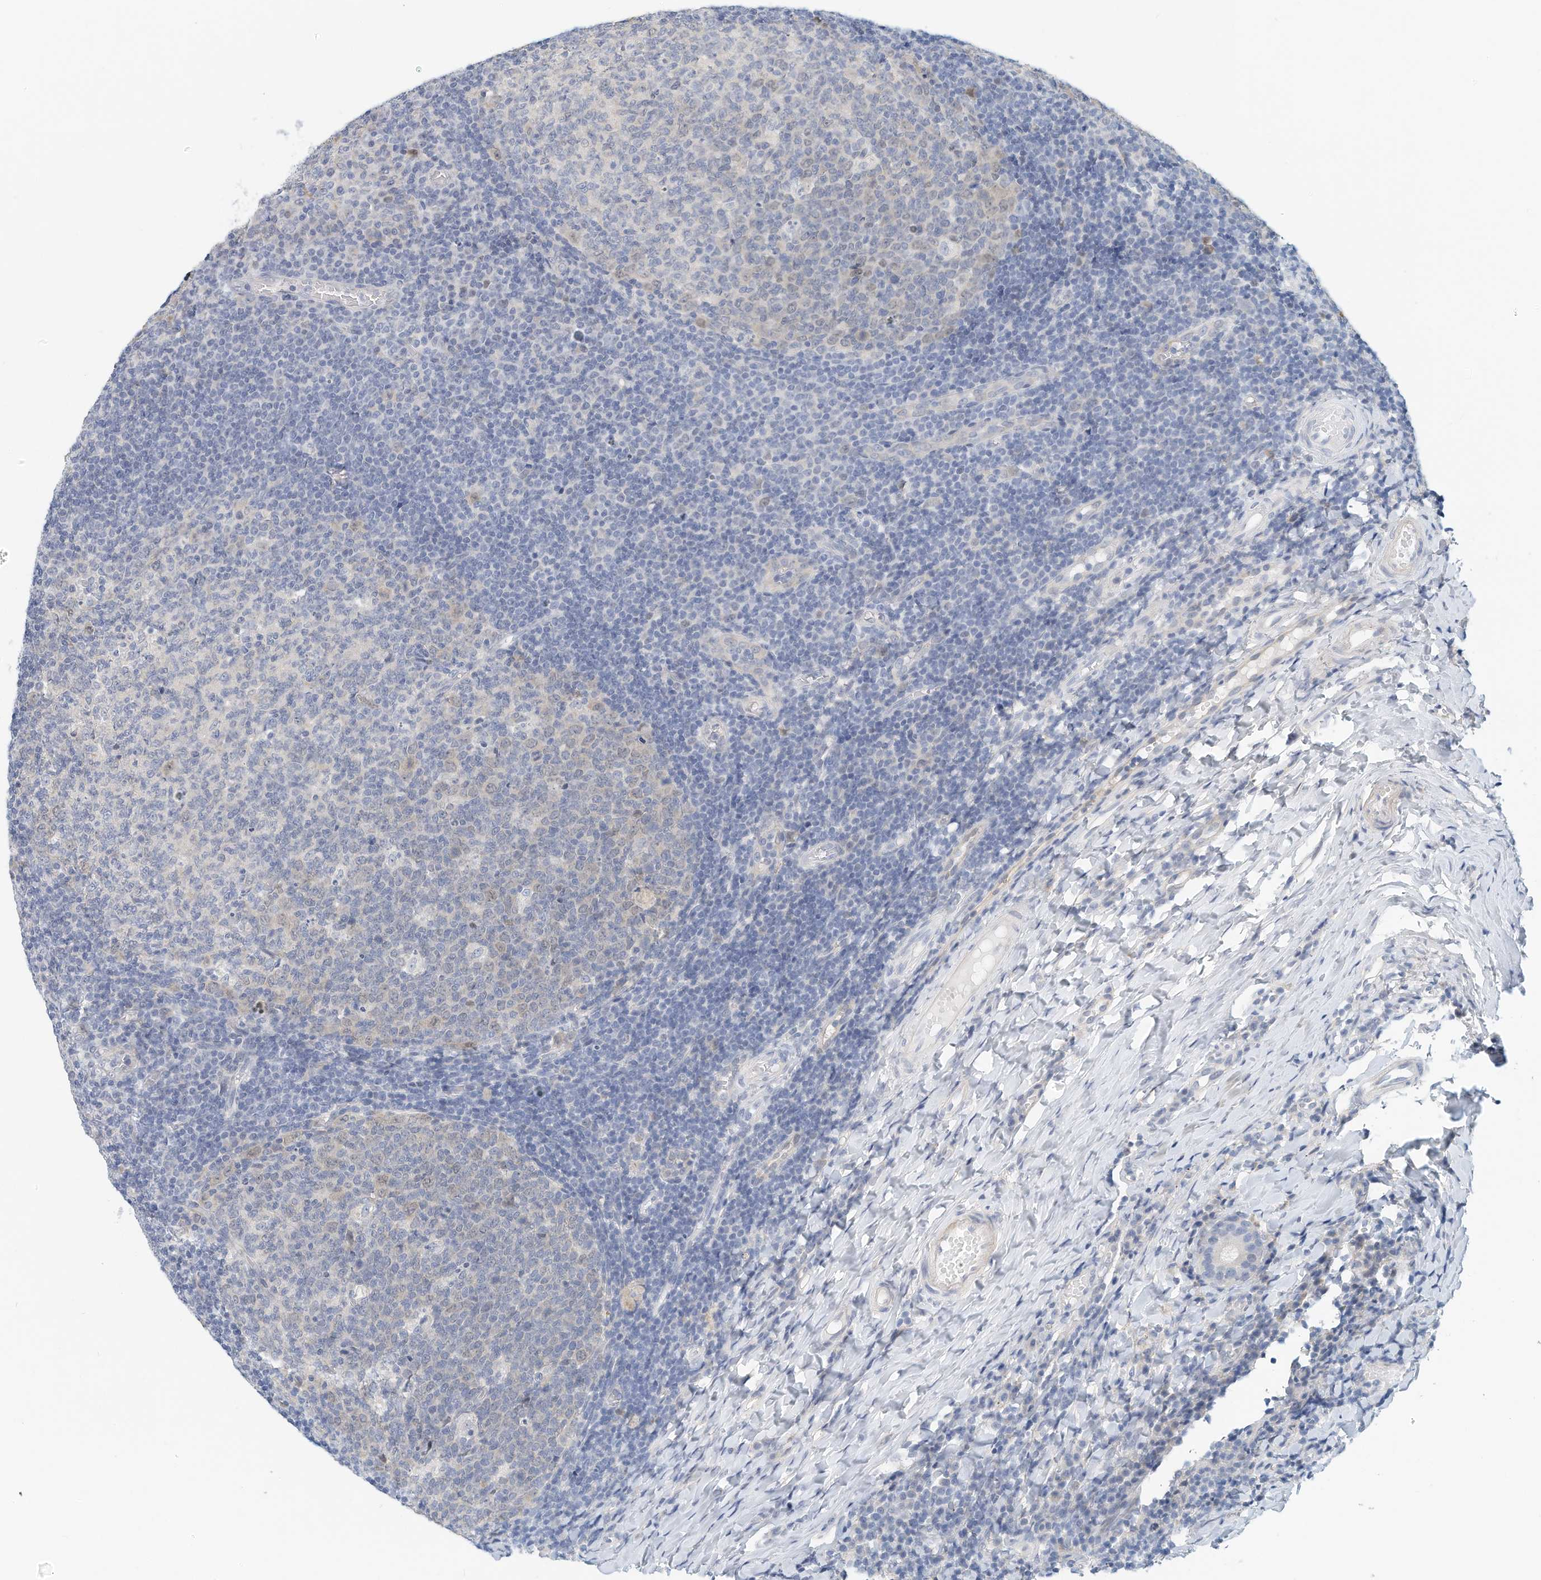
{"staining": {"intensity": "negative", "quantity": "none", "location": "none"}, "tissue": "tonsil", "cell_type": "Germinal center cells", "image_type": "normal", "snomed": [{"axis": "morphology", "description": "Normal tissue, NOS"}, {"axis": "topography", "description": "Tonsil"}], "caption": "Immunohistochemistry histopathology image of normal tonsil: tonsil stained with DAB (3,3'-diaminobenzidine) shows no significant protein staining in germinal center cells. Brightfield microscopy of IHC stained with DAB (3,3'-diaminobenzidine) (brown) and hematoxylin (blue), captured at high magnification.", "gene": "ARHGAP28", "patient": {"sex": "female", "age": 19}}